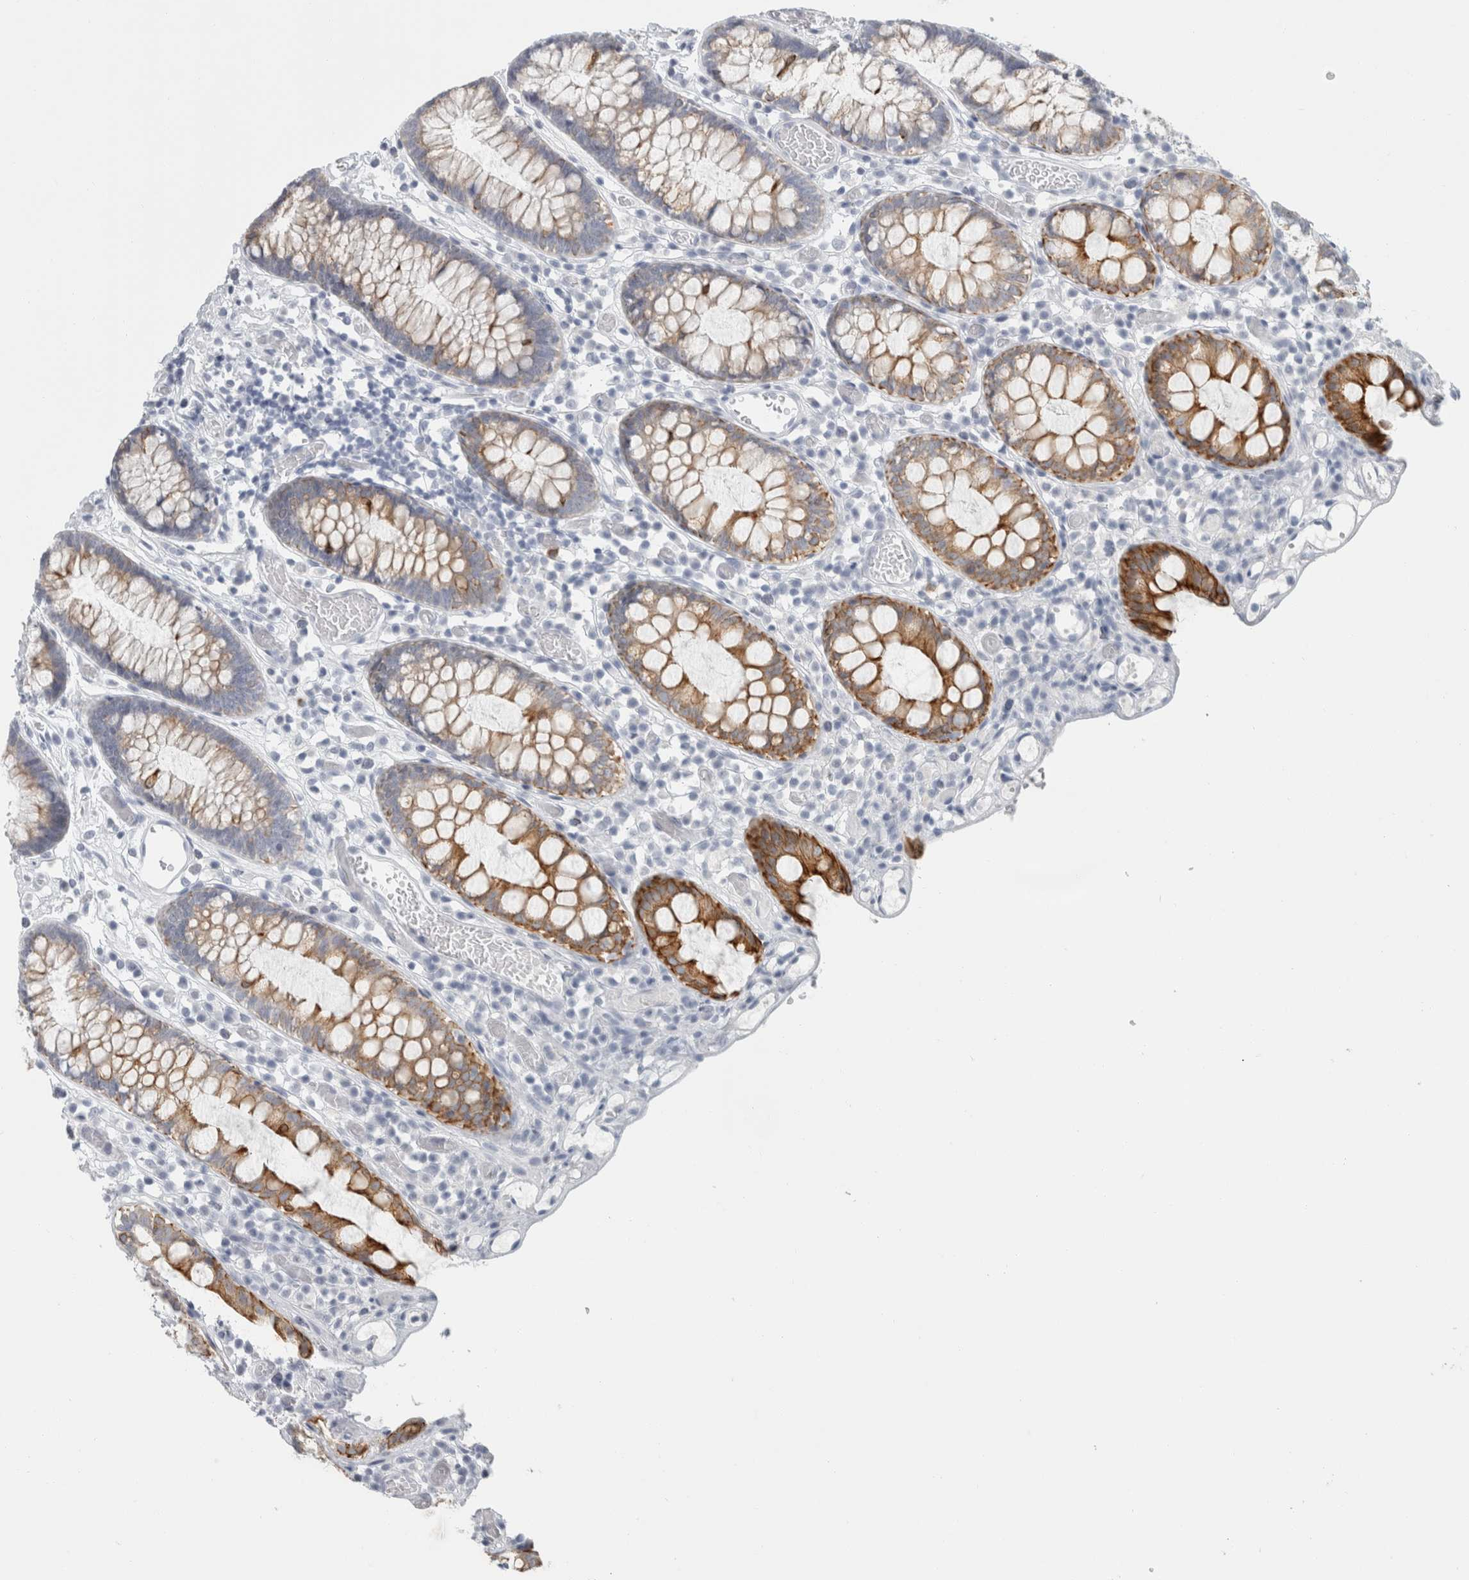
{"staining": {"intensity": "negative", "quantity": "none", "location": "none"}, "tissue": "colon", "cell_type": "Endothelial cells", "image_type": "normal", "snomed": [{"axis": "morphology", "description": "Normal tissue, NOS"}, {"axis": "topography", "description": "Colon"}], "caption": "This is a photomicrograph of immunohistochemistry (IHC) staining of benign colon, which shows no expression in endothelial cells.", "gene": "SLC28A3", "patient": {"sex": "male", "age": 14}}